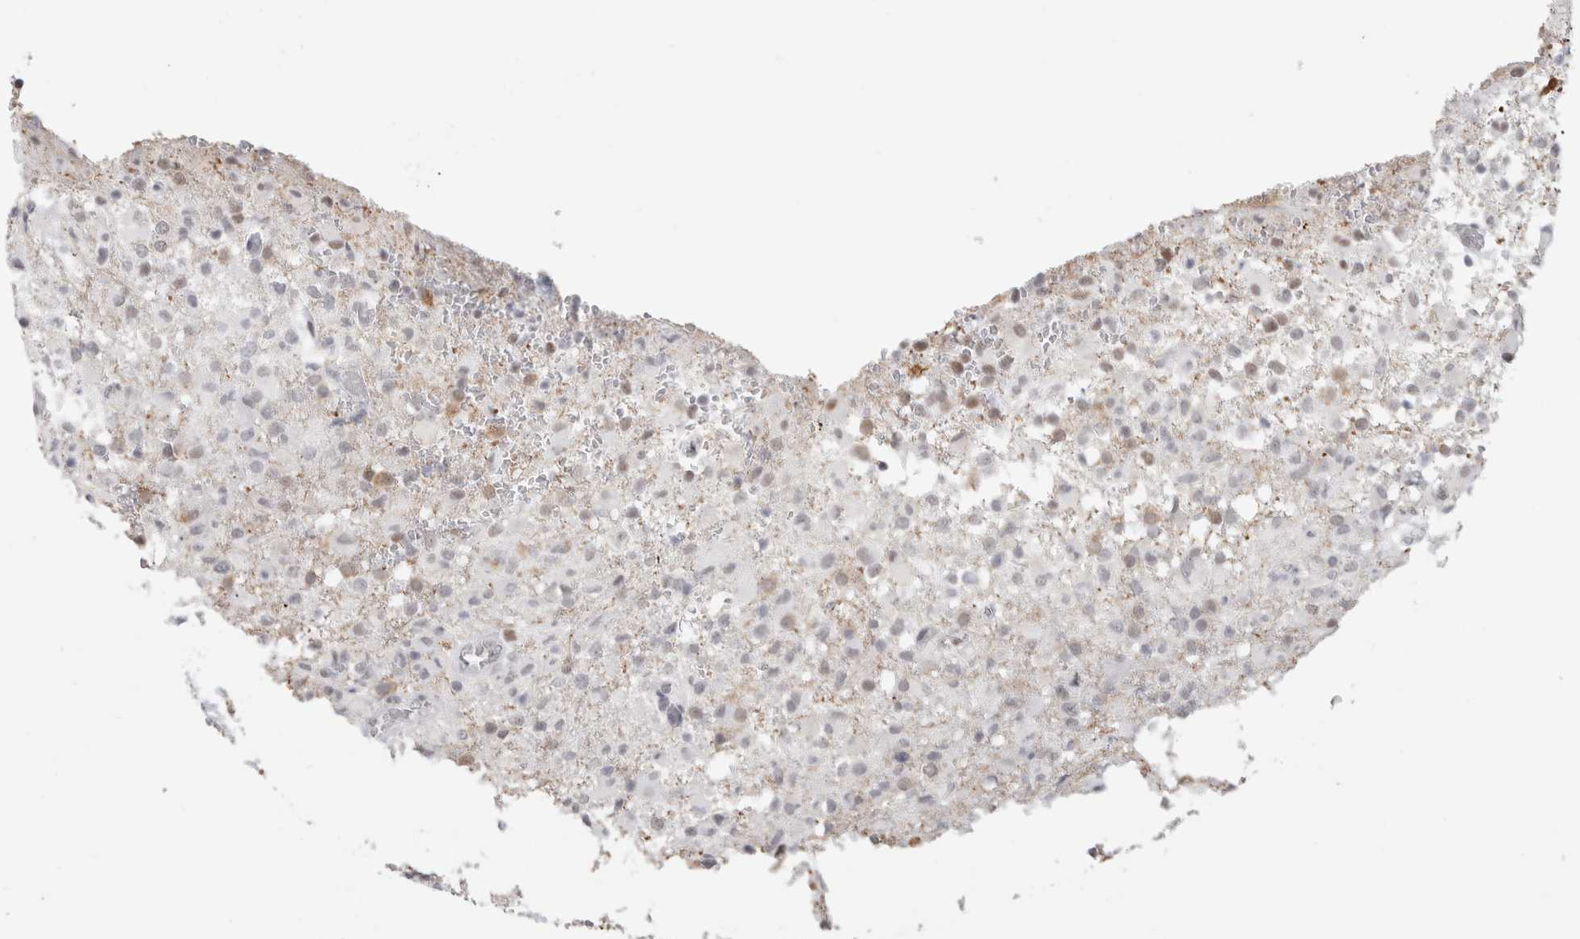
{"staining": {"intensity": "weak", "quantity": "25%-75%", "location": "nuclear"}, "tissue": "glioma", "cell_type": "Tumor cells", "image_type": "cancer", "snomed": [{"axis": "morphology", "description": "Glioma, malignant, High grade"}, {"axis": "topography", "description": "Brain"}], "caption": "Immunohistochemistry (IHC) histopathology image of human malignant glioma (high-grade) stained for a protein (brown), which displays low levels of weak nuclear expression in about 25%-75% of tumor cells.", "gene": "SMARCC1", "patient": {"sex": "female", "age": 57}}